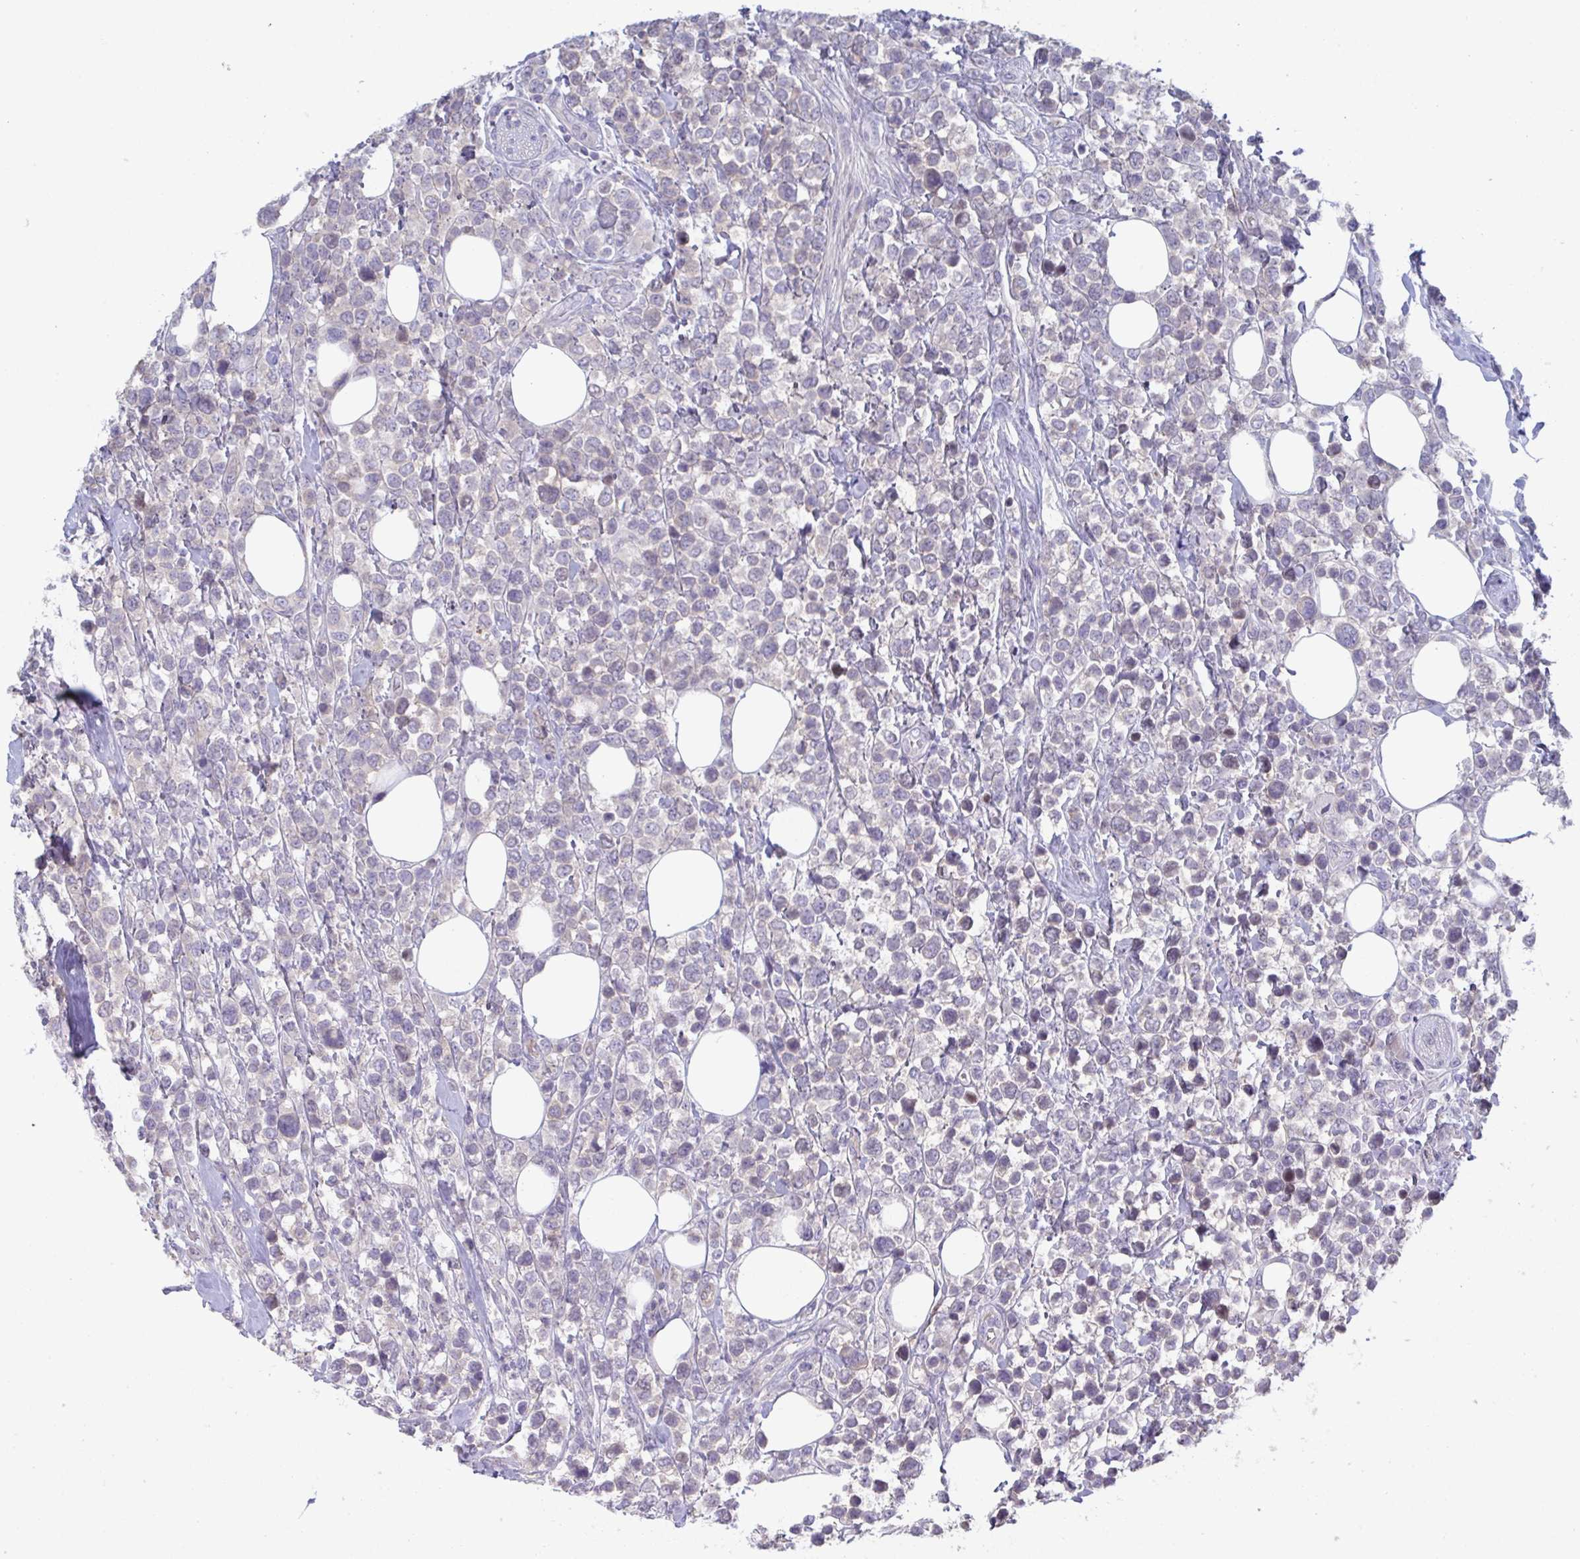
{"staining": {"intensity": "negative", "quantity": "none", "location": "none"}, "tissue": "lymphoma", "cell_type": "Tumor cells", "image_type": "cancer", "snomed": [{"axis": "morphology", "description": "Malignant lymphoma, non-Hodgkin's type, High grade"}, {"axis": "topography", "description": "Soft tissue"}], "caption": "IHC image of human lymphoma stained for a protein (brown), which demonstrates no positivity in tumor cells. (DAB immunohistochemistry, high magnification).", "gene": "STK26", "patient": {"sex": "female", "age": 56}}